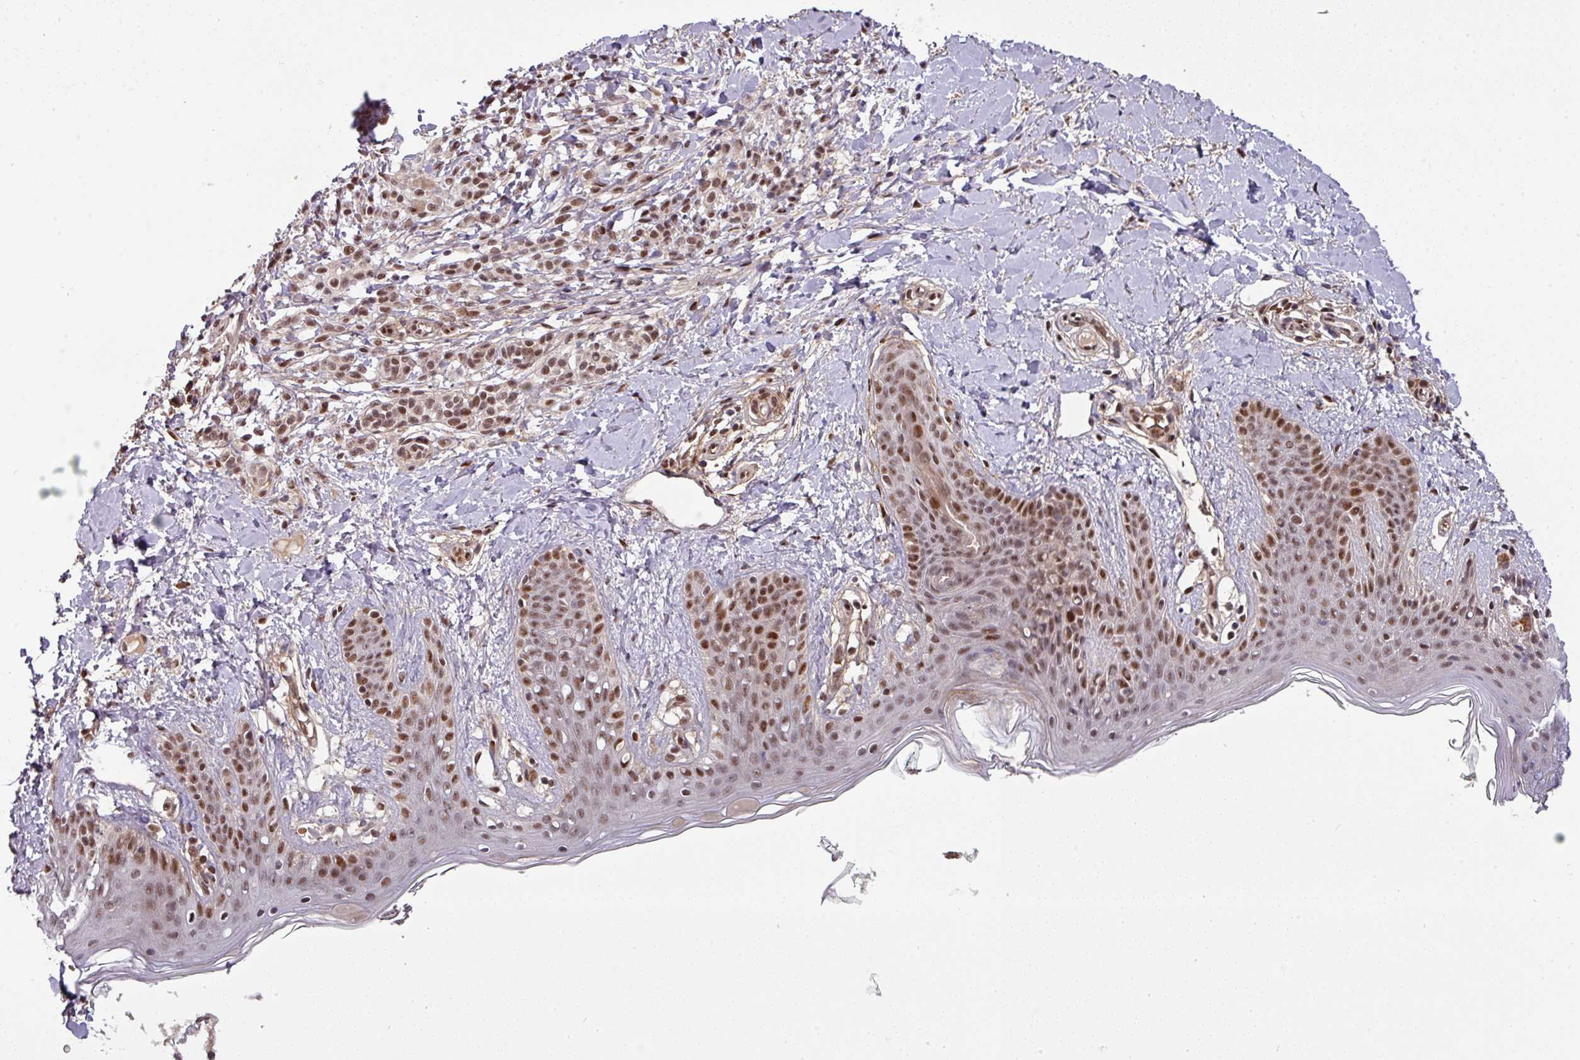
{"staining": {"intensity": "moderate", "quantity": ">75%", "location": "nuclear"}, "tissue": "skin", "cell_type": "Fibroblasts", "image_type": "normal", "snomed": [{"axis": "morphology", "description": "Normal tissue, NOS"}, {"axis": "topography", "description": "Skin"}], "caption": "Skin stained with a brown dye displays moderate nuclear positive positivity in approximately >75% of fibroblasts.", "gene": "CIC", "patient": {"sex": "male", "age": 16}}